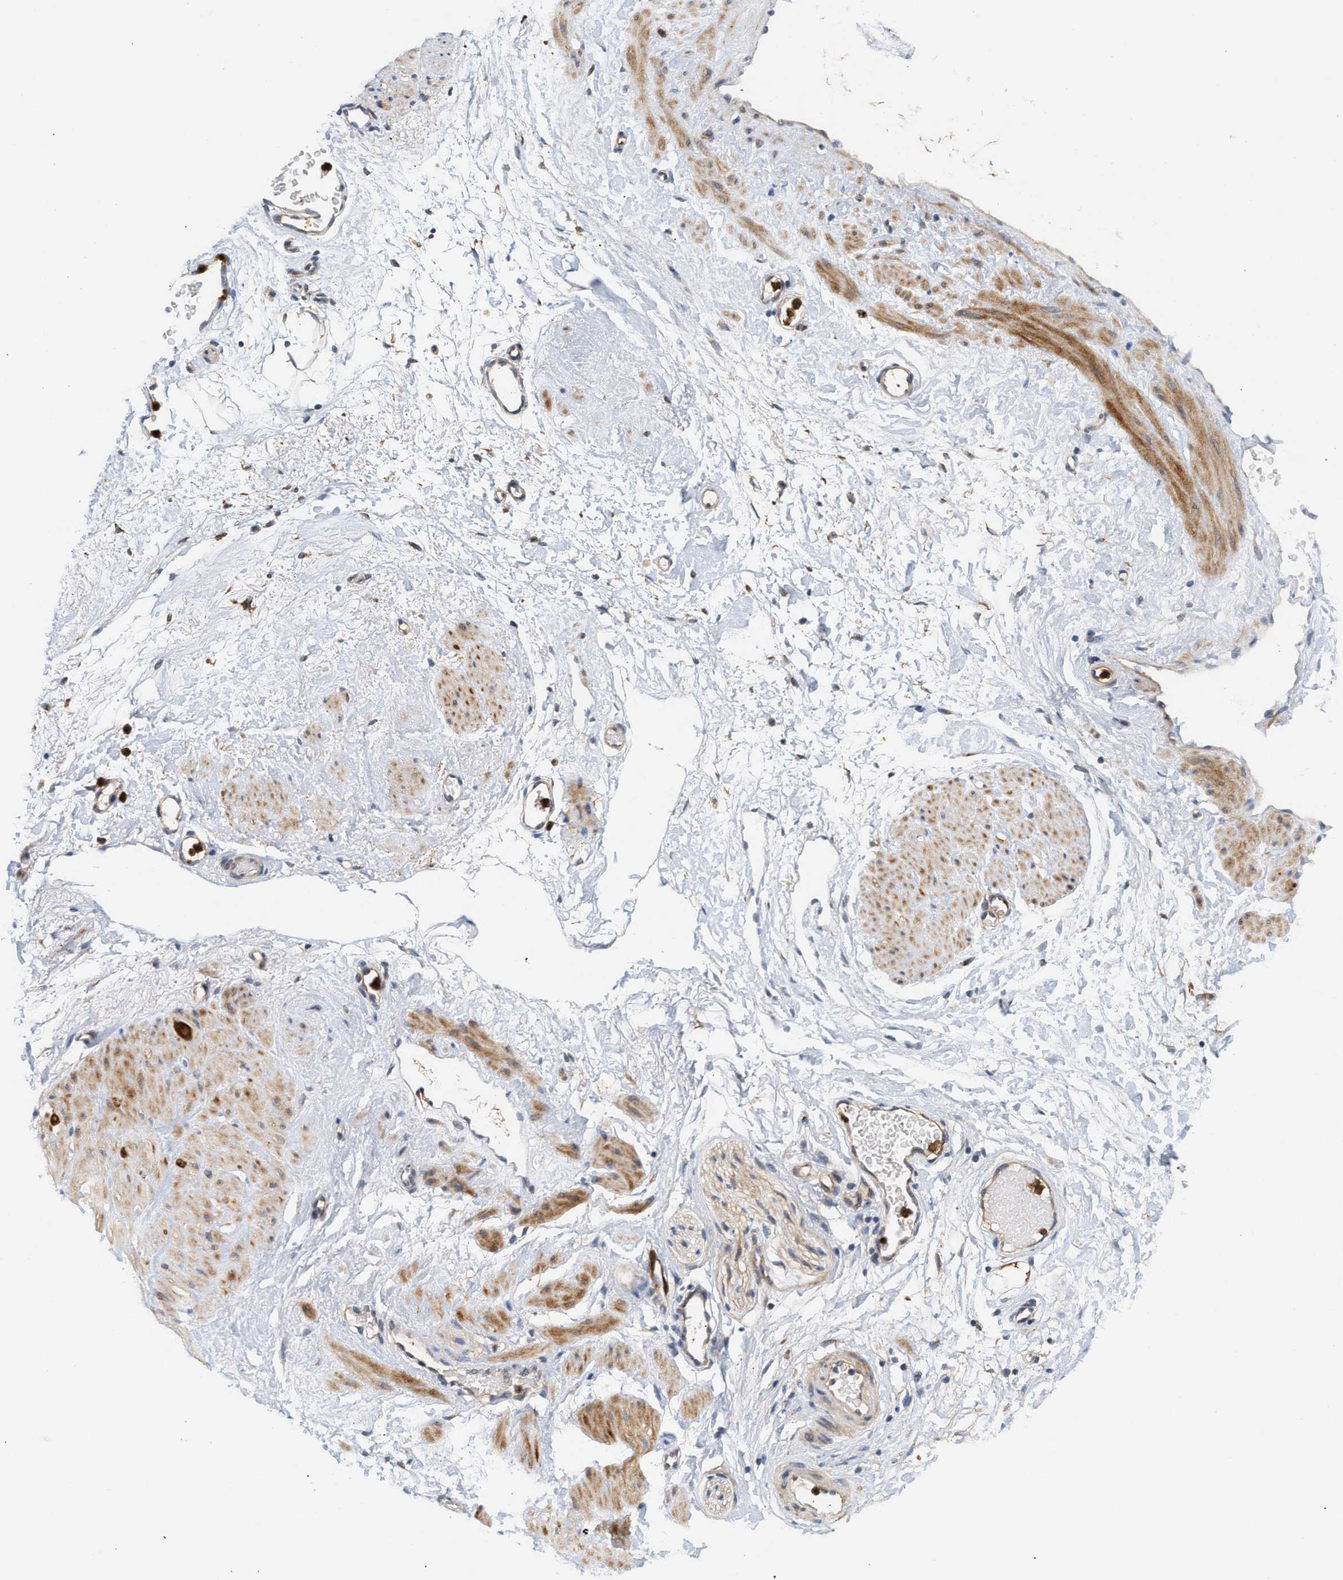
{"staining": {"intensity": "moderate", "quantity": ">75%", "location": "cytoplasmic/membranous"}, "tissue": "adipose tissue", "cell_type": "Adipocytes", "image_type": "normal", "snomed": [{"axis": "morphology", "description": "Normal tissue, NOS"}, {"axis": "topography", "description": "Soft tissue"}], "caption": "Protein staining of normal adipose tissue shows moderate cytoplasmic/membranous staining in about >75% of adipocytes.", "gene": "PLCD1", "patient": {"sex": "male", "age": 72}}